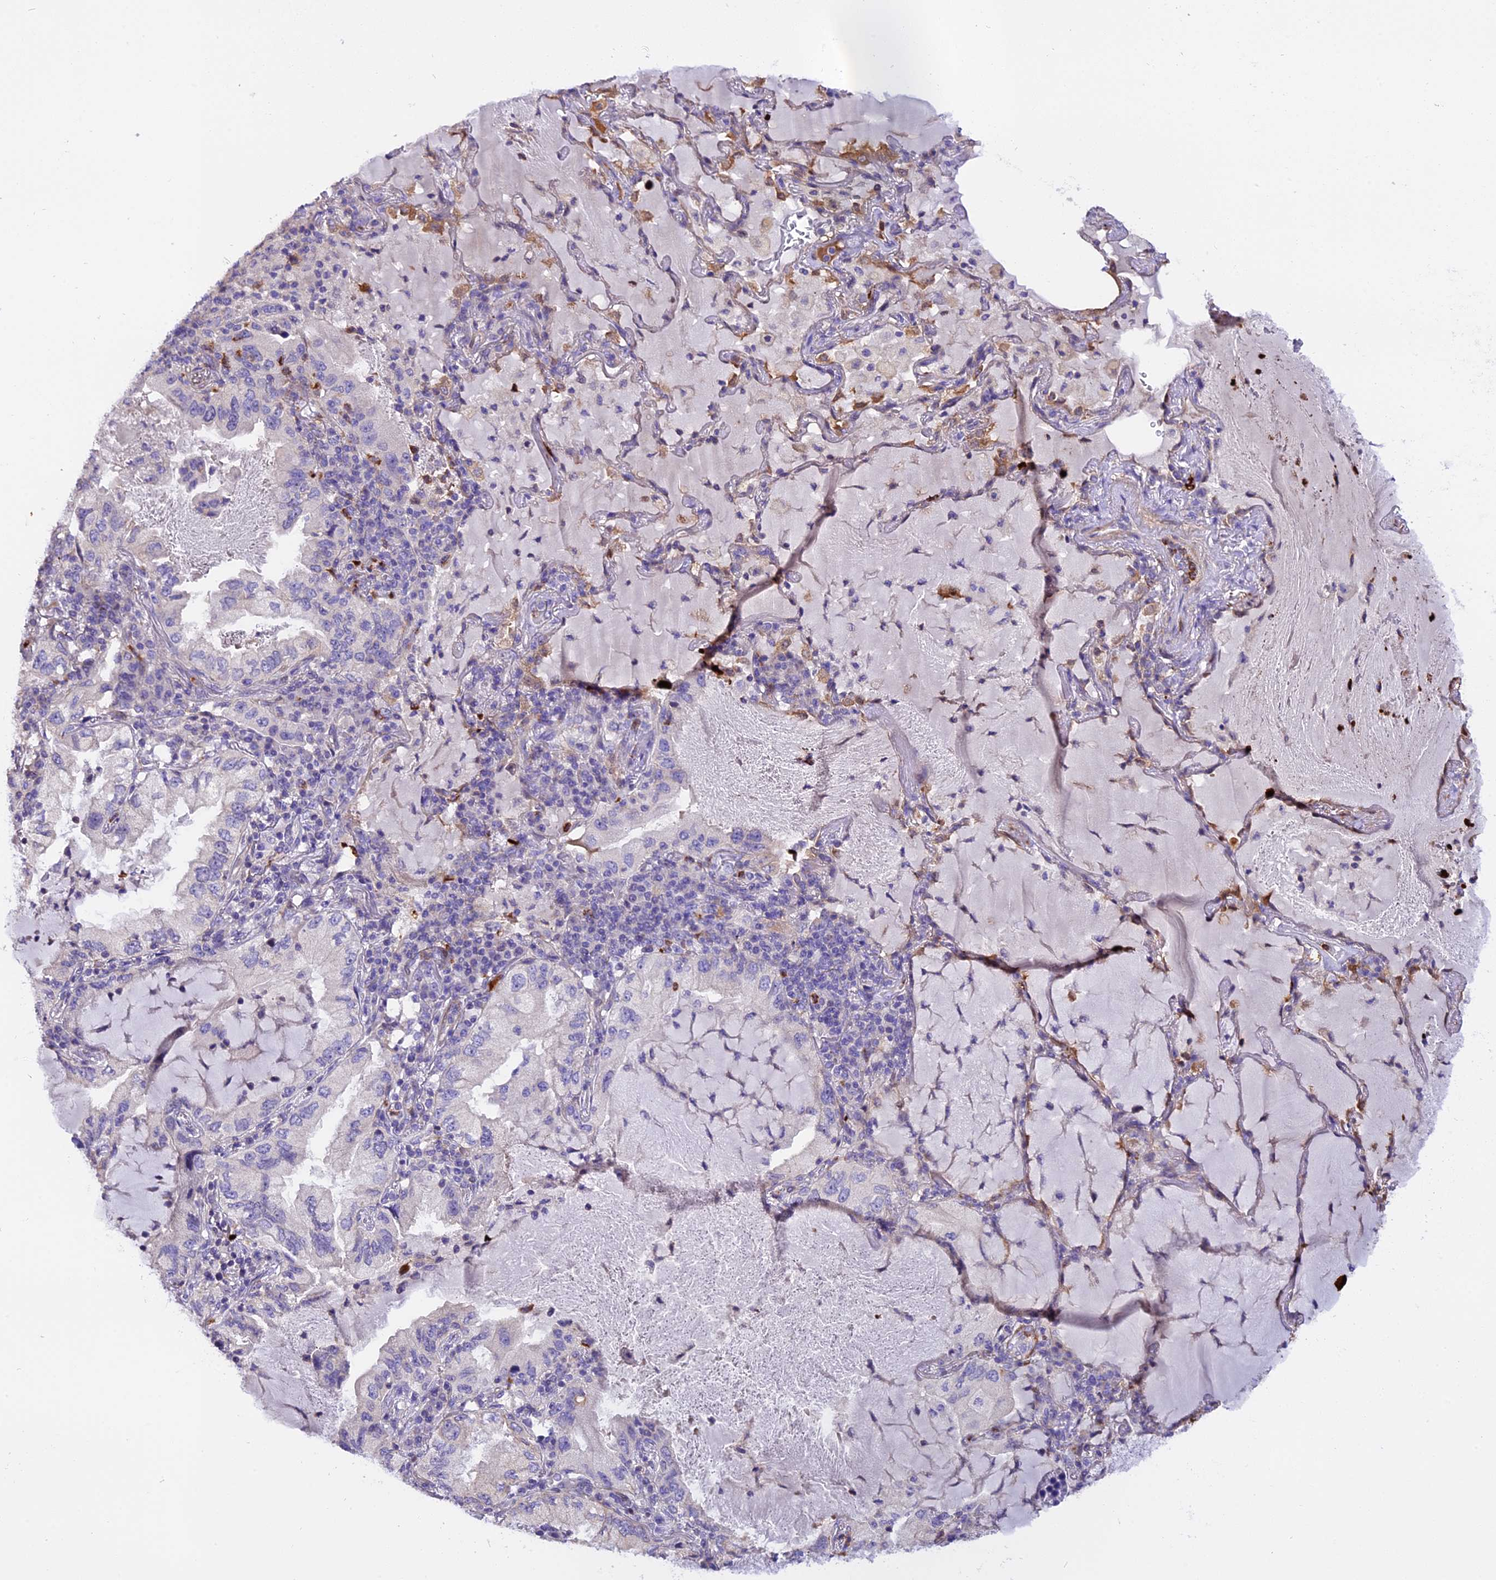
{"staining": {"intensity": "negative", "quantity": "none", "location": "none"}, "tissue": "lung cancer", "cell_type": "Tumor cells", "image_type": "cancer", "snomed": [{"axis": "morphology", "description": "Adenocarcinoma, NOS"}, {"axis": "topography", "description": "Lung"}], "caption": "Immunohistochemical staining of lung adenocarcinoma displays no significant staining in tumor cells.", "gene": "MAP3K7CL", "patient": {"sex": "female", "age": 69}}